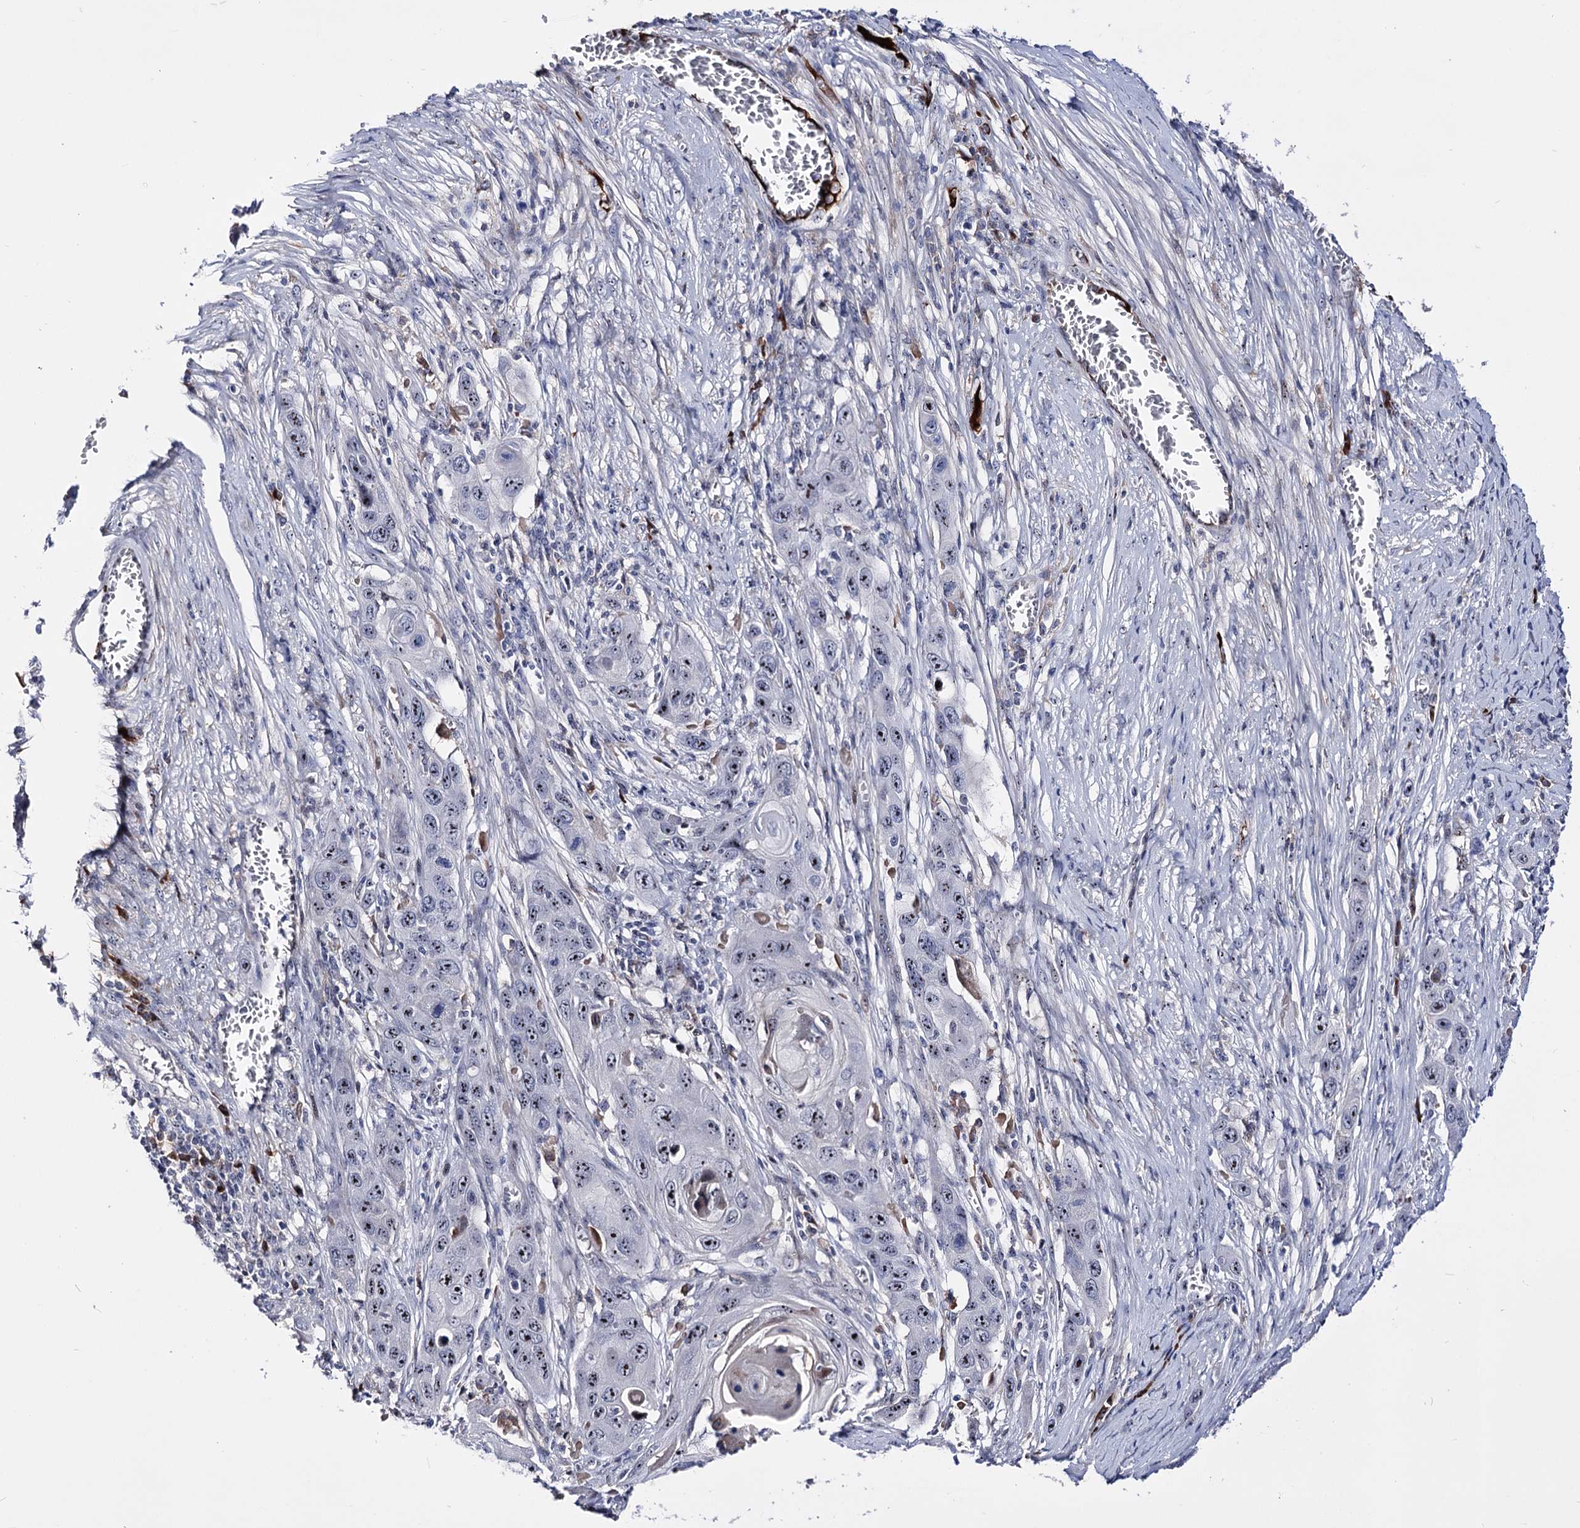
{"staining": {"intensity": "moderate", "quantity": ">75%", "location": "nuclear"}, "tissue": "skin cancer", "cell_type": "Tumor cells", "image_type": "cancer", "snomed": [{"axis": "morphology", "description": "Squamous cell carcinoma, NOS"}, {"axis": "topography", "description": "Skin"}], "caption": "IHC image of human skin cancer stained for a protein (brown), which exhibits medium levels of moderate nuclear positivity in about >75% of tumor cells.", "gene": "PCGF5", "patient": {"sex": "male", "age": 55}}